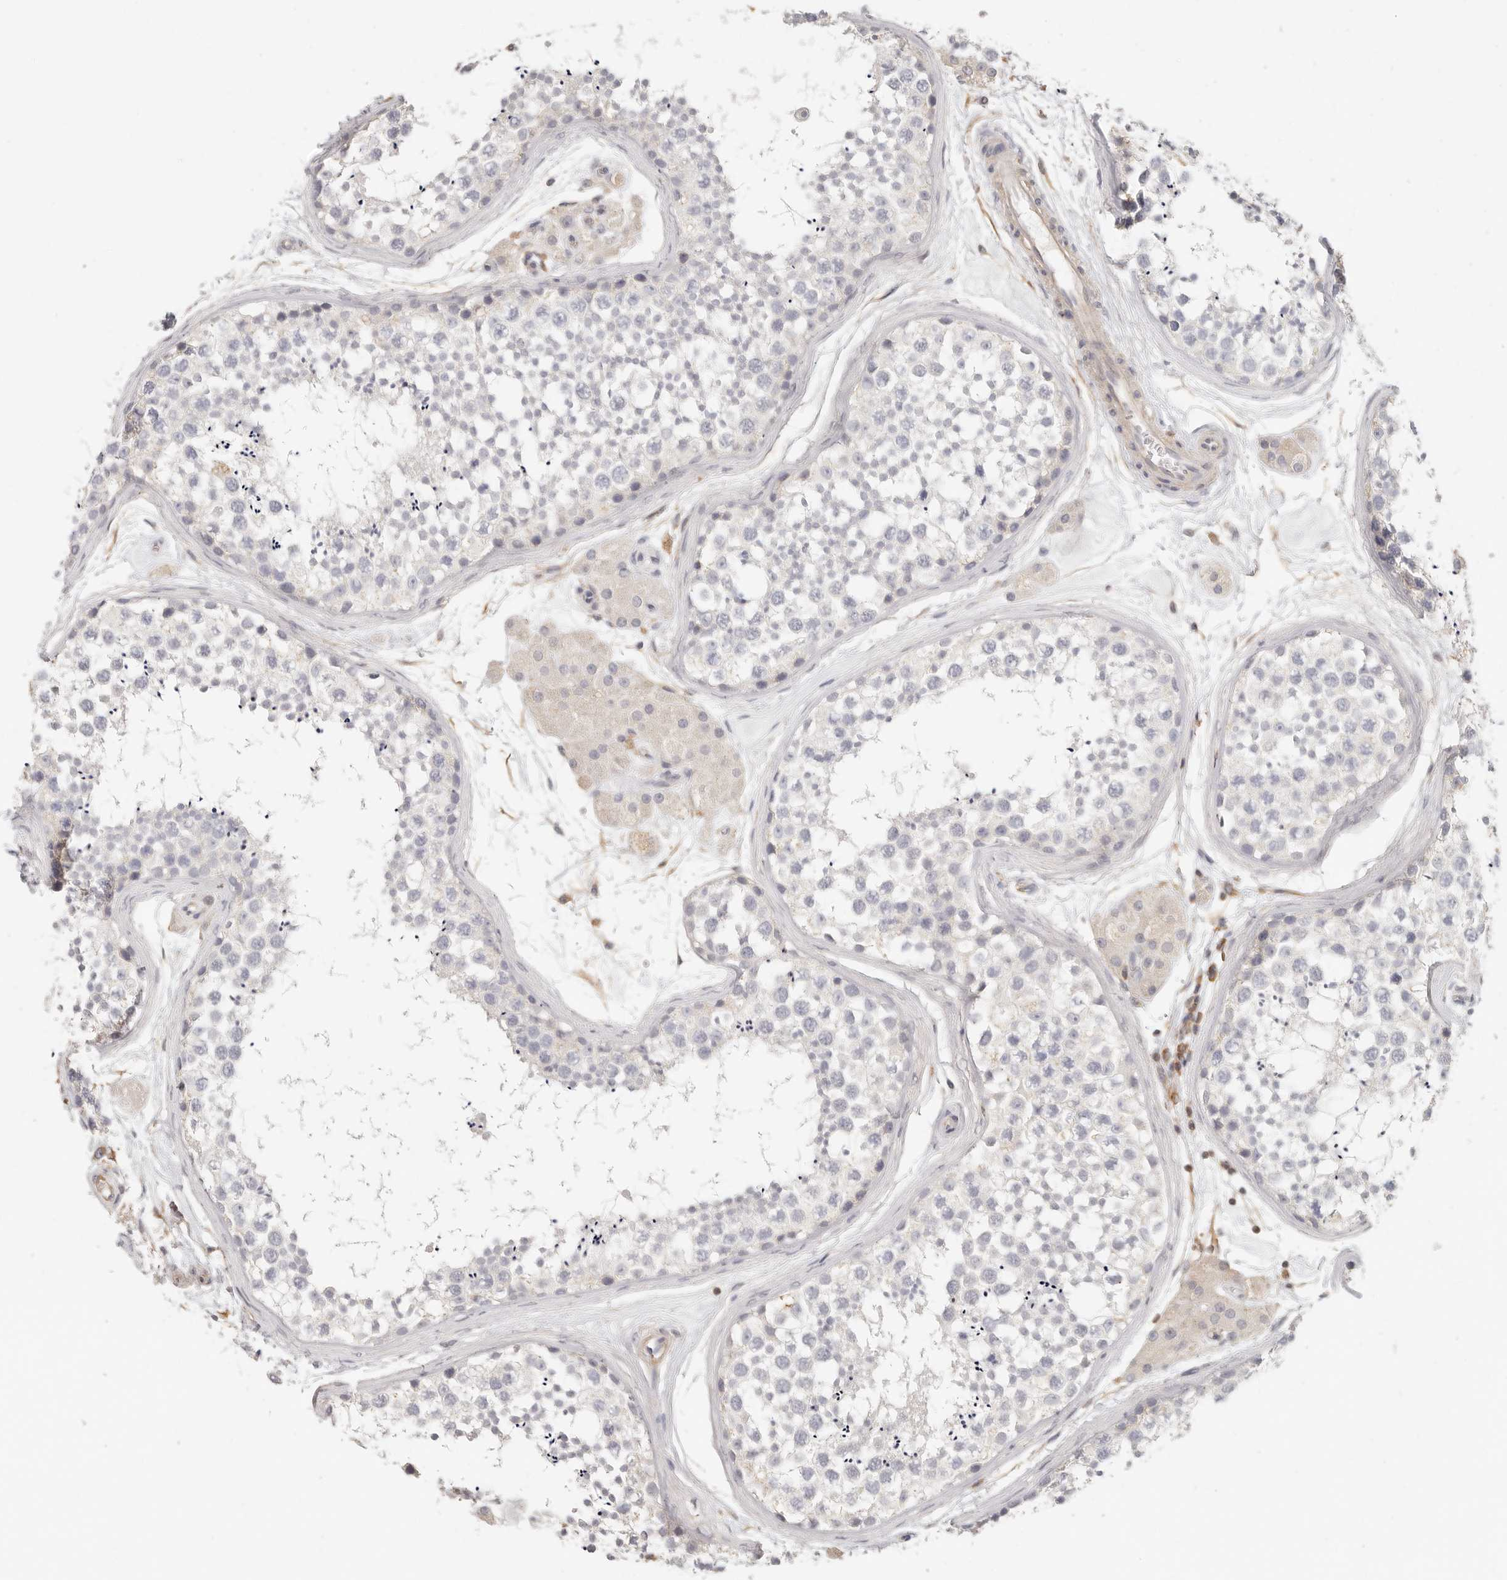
{"staining": {"intensity": "negative", "quantity": "none", "location": "none"}, "tissue": "testis", "cell_type": "Cells in seminiferous ducts", "image_type": "normal", "snomed": [{"axis": "morphology", "description": "Normal tissue, NOS"}, {"axis": "topography", "description": "Testis"}], "caption": "This is an IHC photomicrograph of benign human testis. There is no positivity in cells in seminiferous ducts.", "gene": "ANXA9", "patient": {"sex": "male", "age": 56}}